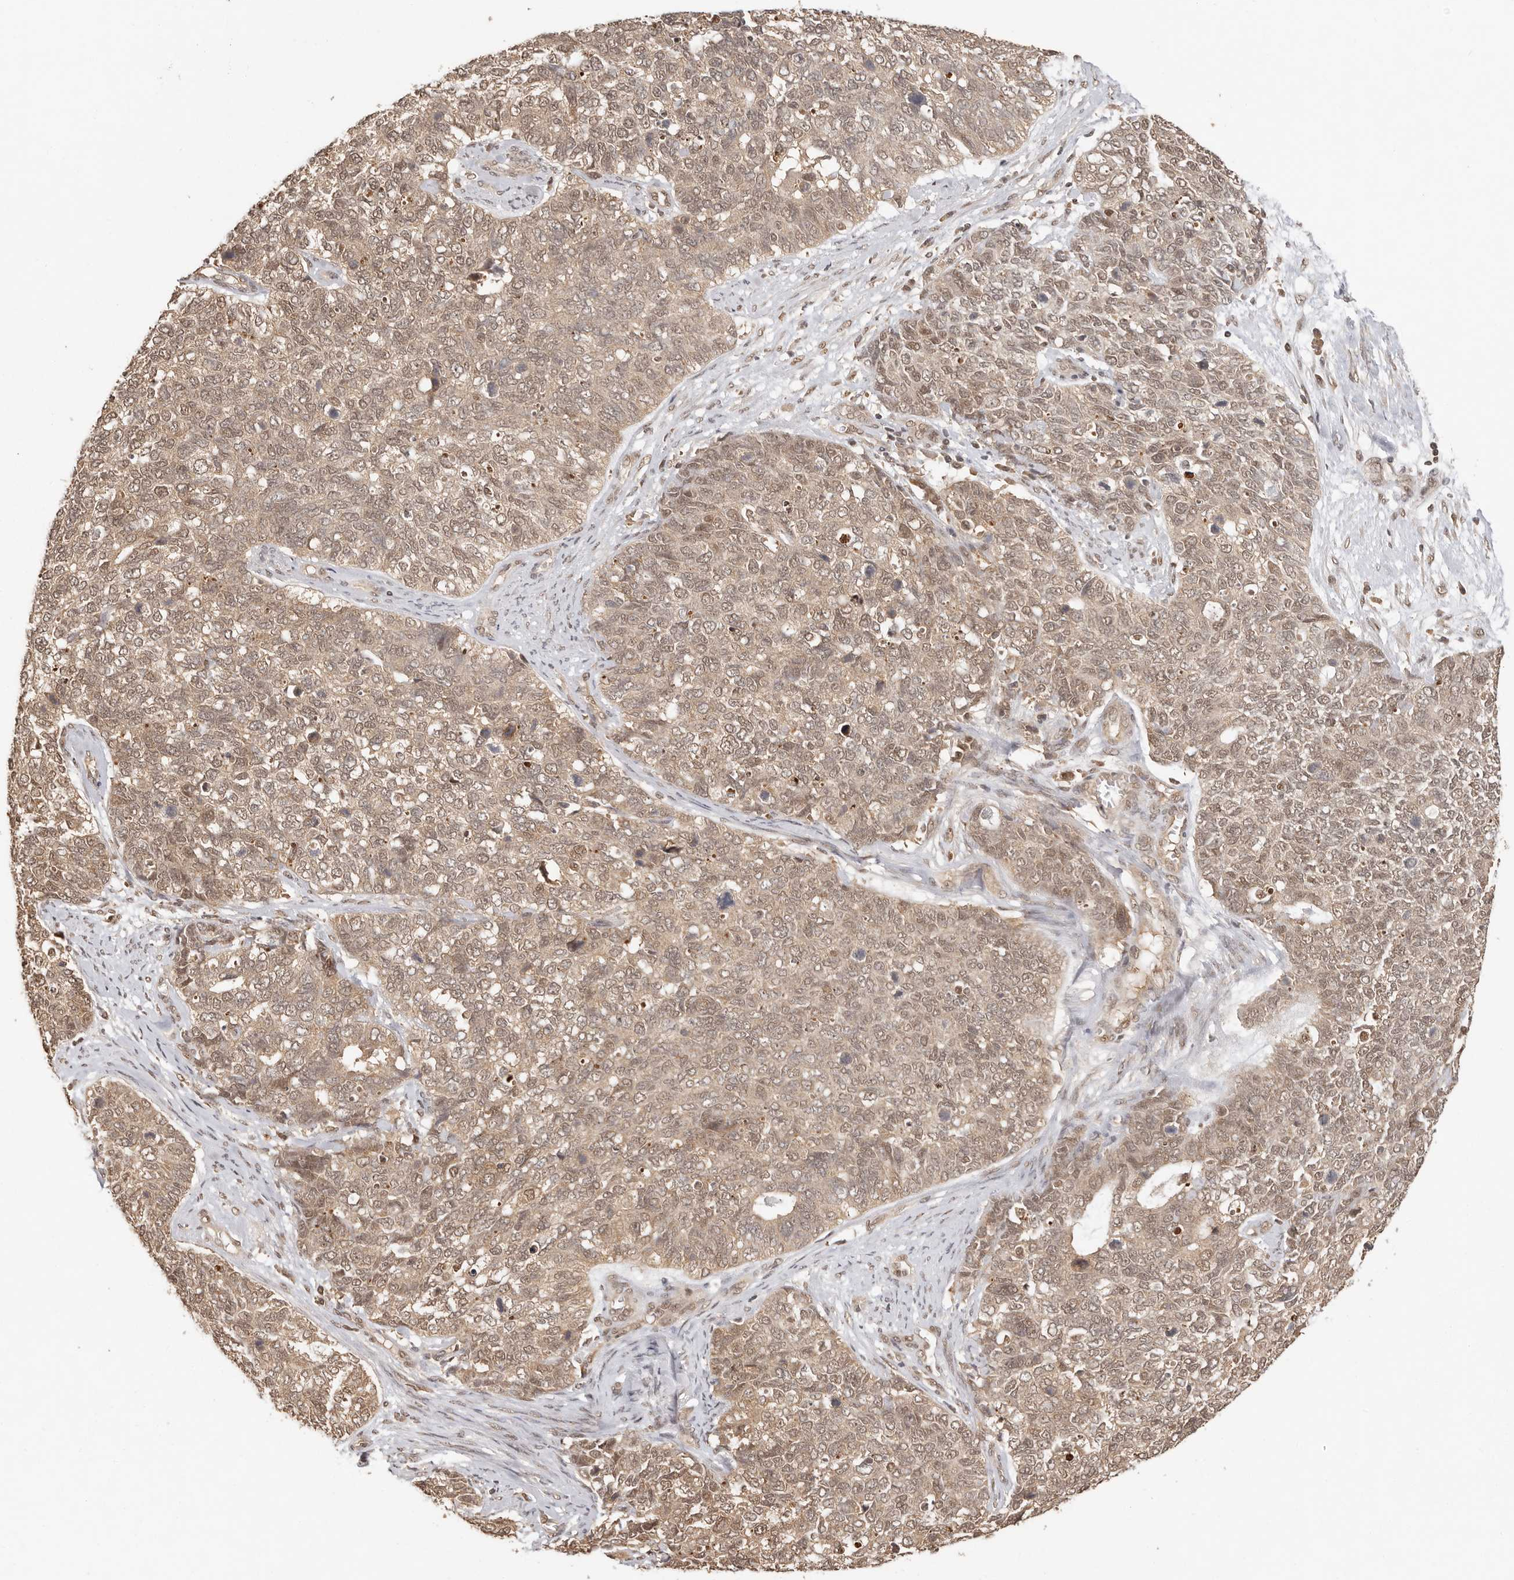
{"staining": {"intensity": "moderate", "quantity": ">75%", "location": "cytoplasmic/membranous,nuclear"}, "tissue": "cervical cancer", "cell_type": "Tumor cells", "image_type": "cancer", "snomed": [{"axis": "morphology", "description": "Squamous cell carcinoma, NOS"}, {"axis": "topography", "description": "Cervix"}], "caption": "Immunohistochemistry of cervical squamous cell carcinoma demonstrates medium levels of moderate cytoplasmic/membranous and nuclear staining in approximately >75% of tumor cells. (brown staining indicates protein expression, while blue staining denotes nuclei).", "gene": "PSMA5", "patient": {"sex": "female", "age": 63}}